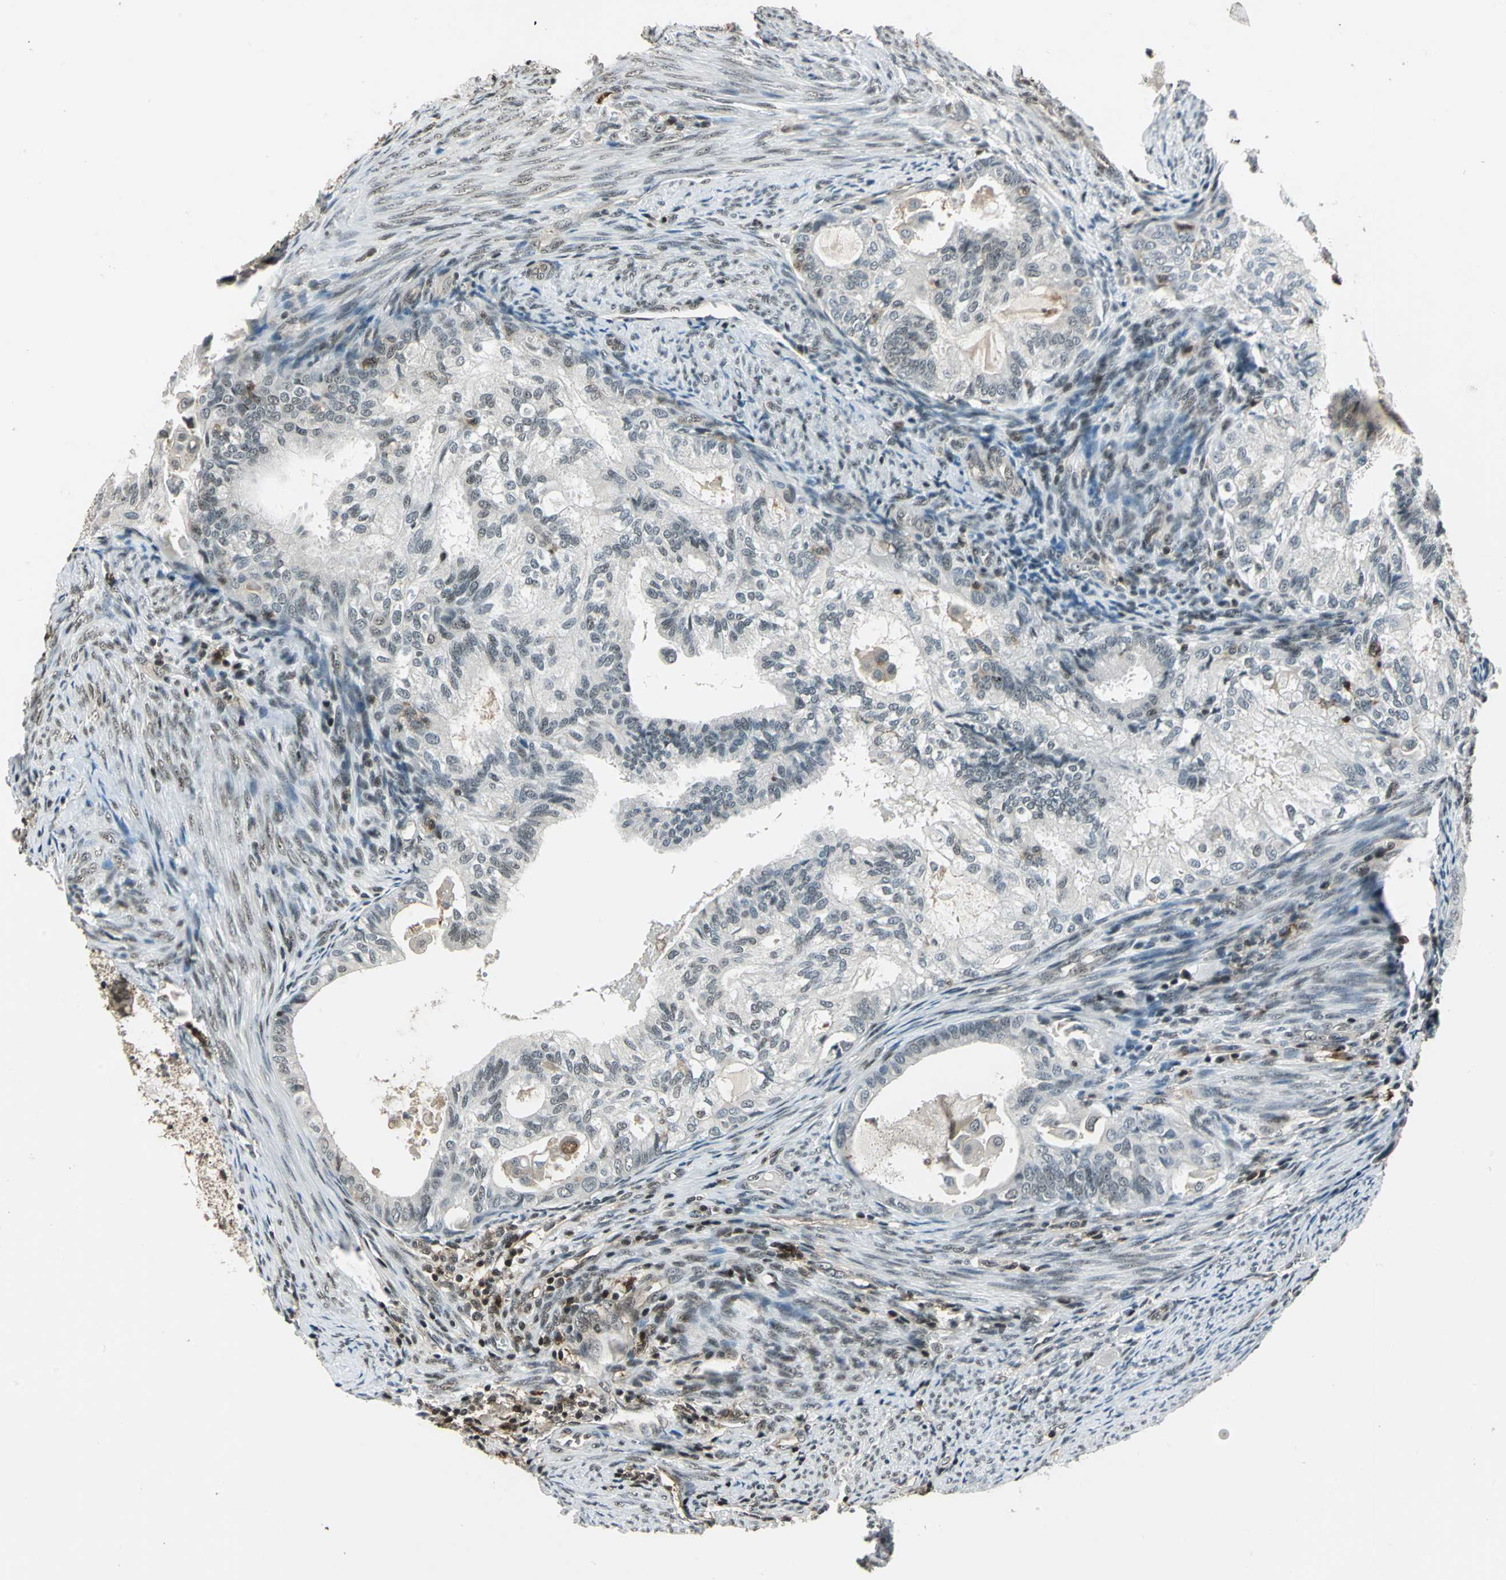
{"staining": {"intensity": "weak", "quantity": "25%-75%", "location": "nuclear"}, "tissue": "cervical cancer", "cell_type": "Tumor cells", "image_type": "cancer", "snomed": [{"axis": "morphology", "description": "Normal tissue, NOS"}, {"axis": "morphology", "description": "Adenocarcinoma, NOS"}, {"axis": "topography", "description": "Cervix"}, {"axis": "topography", "description": "Endometrium"}], "caption": "This micrograph demonstrates cervical cancer stained with immunohistochemistry (IHC) to label a protein in brown. The nuclear of tumor cells show weak positivity for the protein. Nuclei are counter-stained blue.", "gene": "NR2C2", "patient": {"sex": "female", "age": 86}}